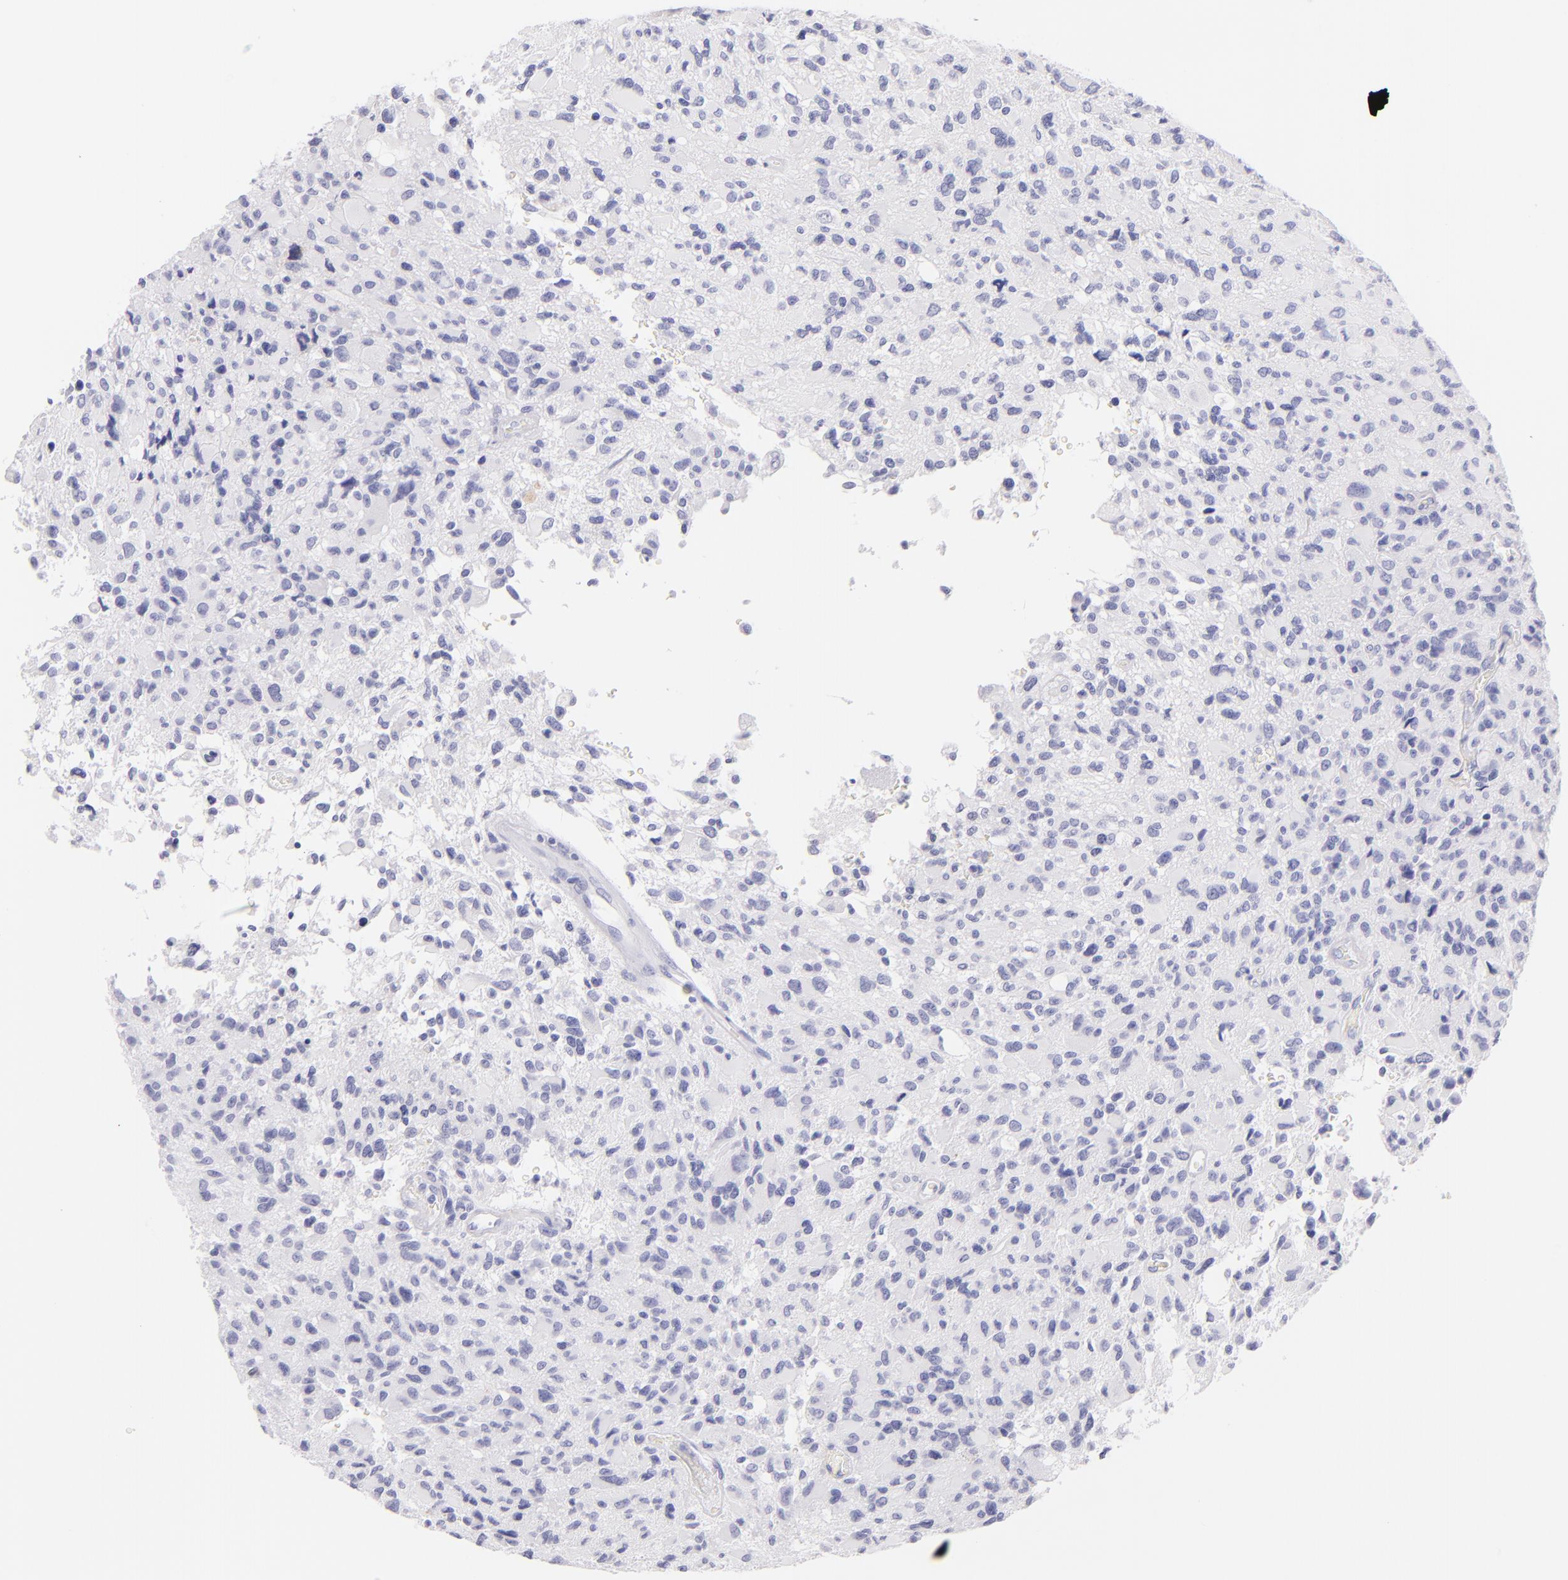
{"staining": {"intensity": "negative", "quantity": "none", "location": "none"}, "tissue": "glioma", "cell_type": "Tumor cells", "image_type": "cancer", "snomed": [{"axis": "morphology", "description": "Glioma, malignant, High grade"}, {"axis": "topography", "description": "Brain"}], "caption": "The image shows no staining of tumor cells in malignant glioma (high-grade). (Brightfield microscopy of DAB (3,3'-diaminobenzidine) immunohistochemistry (IHC) at high magnification).", "gene": "SDC1", "patient": {"sex": "male", "age": 69}}